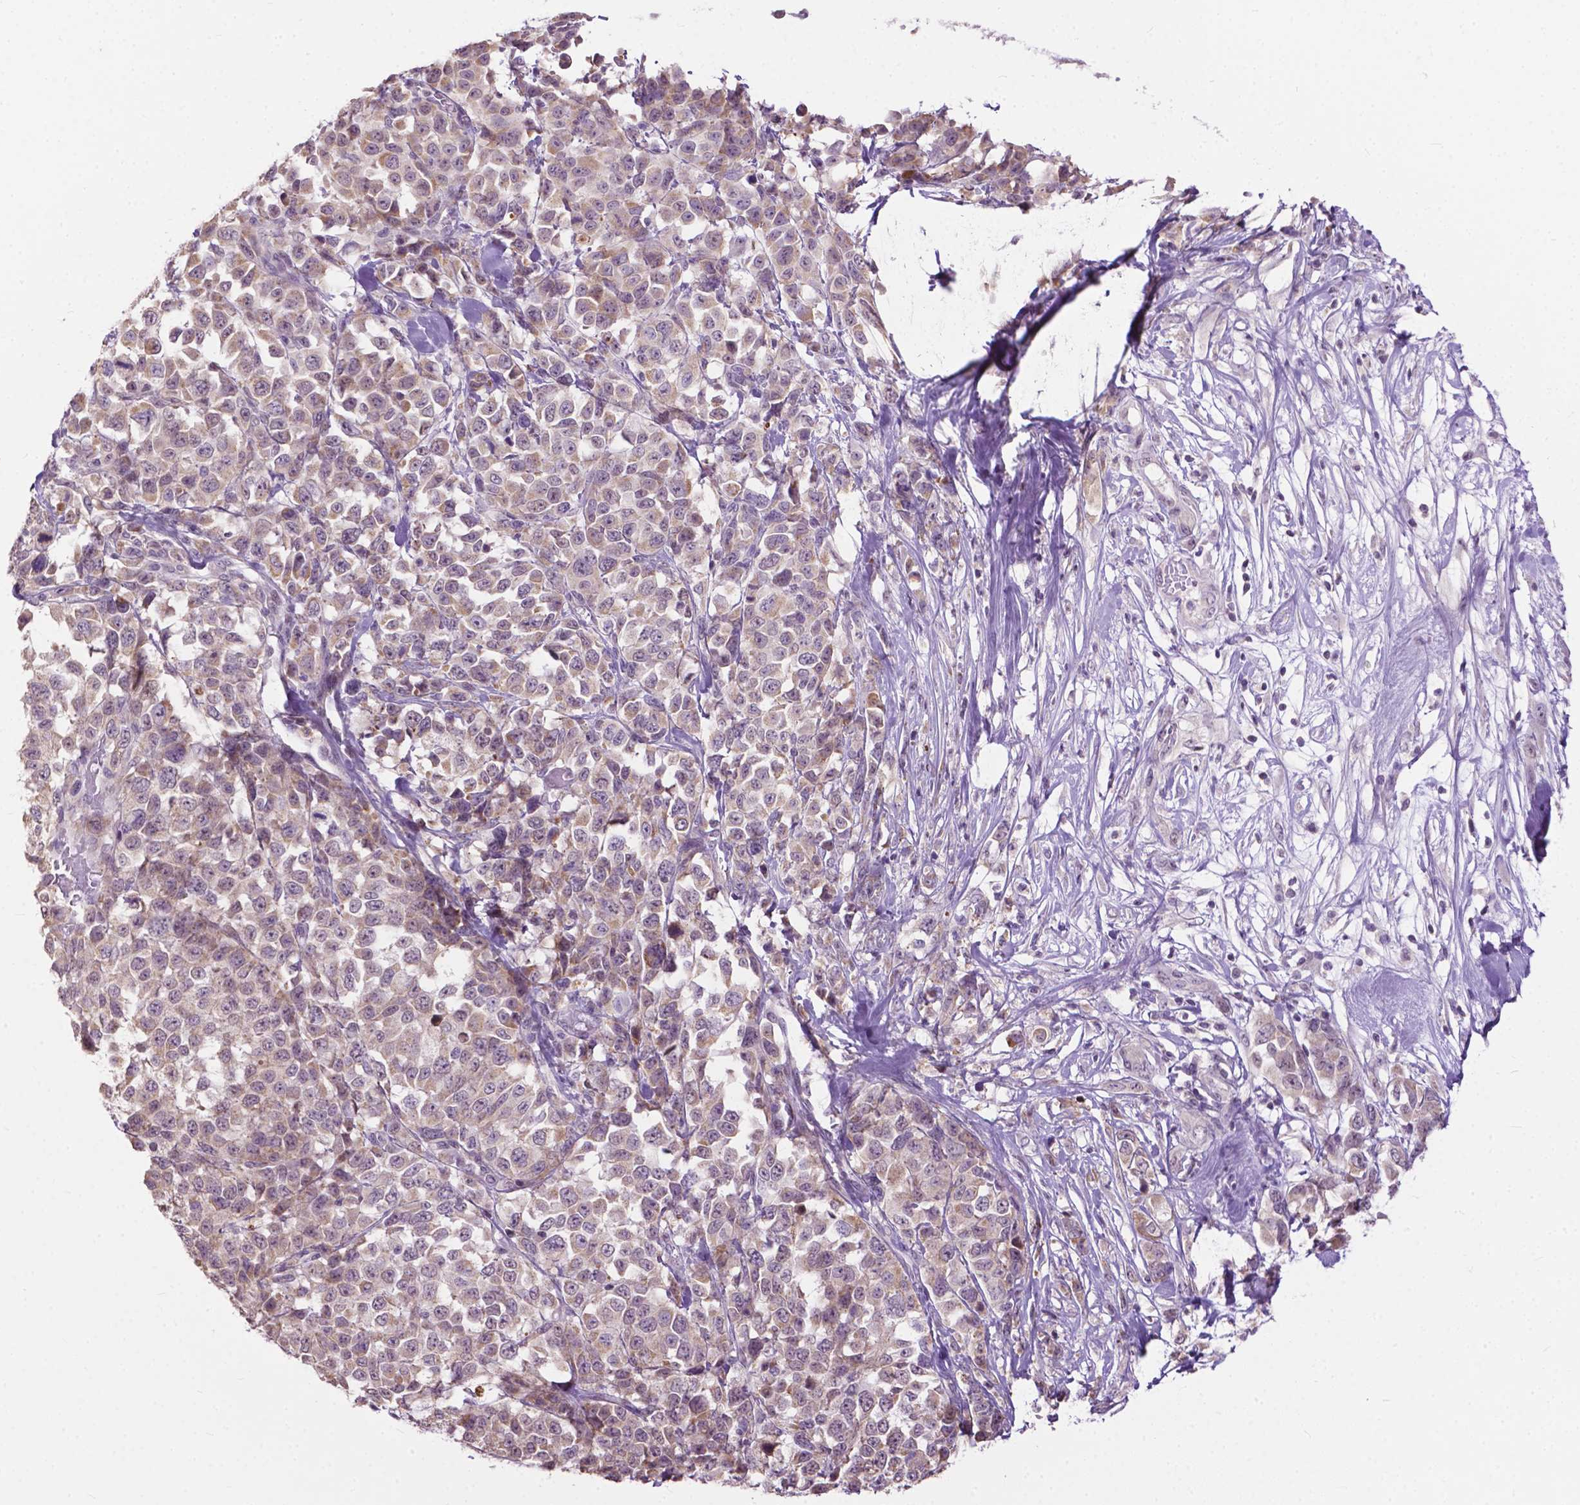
{"staining": {"intensity": "weak", "quantity": ">75%", "location": "cytoplasmic/membranous"}, "tissue": "melanoma", "cell_type": "Tumor cells", "image_type": "cancer", "snomed": [{"axis": "morphology", "description": "Malignant melanoma, Metastatic site"}, {"axis": "topography", "description": "Skin"}], "caption": "Melanoma stained for a protein (brown) shows weak cytoplasmic/membranous positive expression in about >75% of tumor cells.", "gene": "TTC9B", "patient": {"sex": "male", "age": 84}}